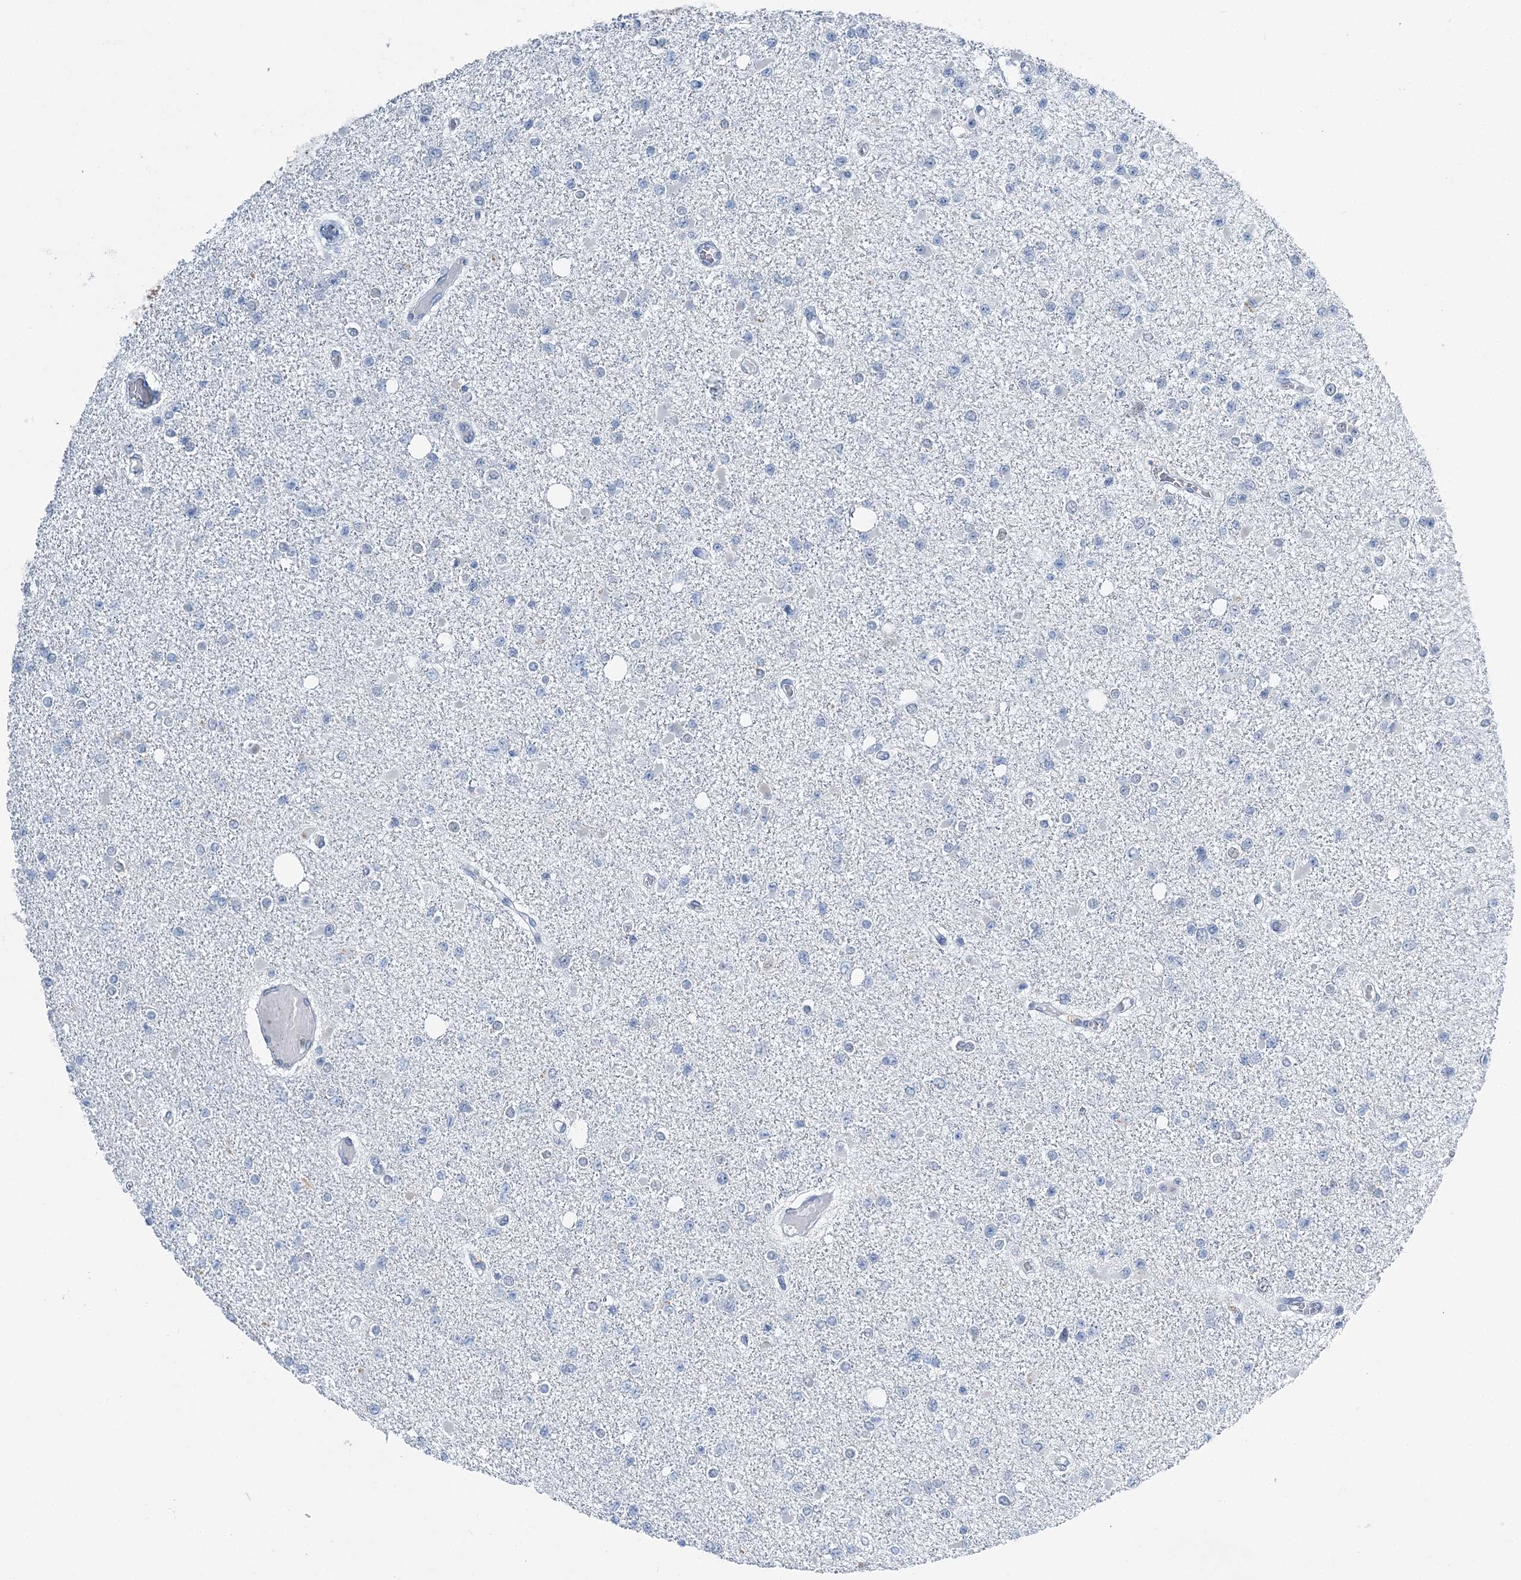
{"staining": {"intensity": "negative", "quantity": "none", "location": "none"}, "tissue": "glioma", "cell_type": "Tumor cells", "image_type": "cancer", "snomed": [{"axis": "morphology", "description": "Glioma, malignant, Low grade"}, {"axis": "topography", "description": "Brain"}], "caption": "Malignant glioma (low-grade) stained for a protein using immunohistochemistry shows no positivity tumor cells.", "gene": "HAT1", "patient": {"sex": "female", "age": 22}}